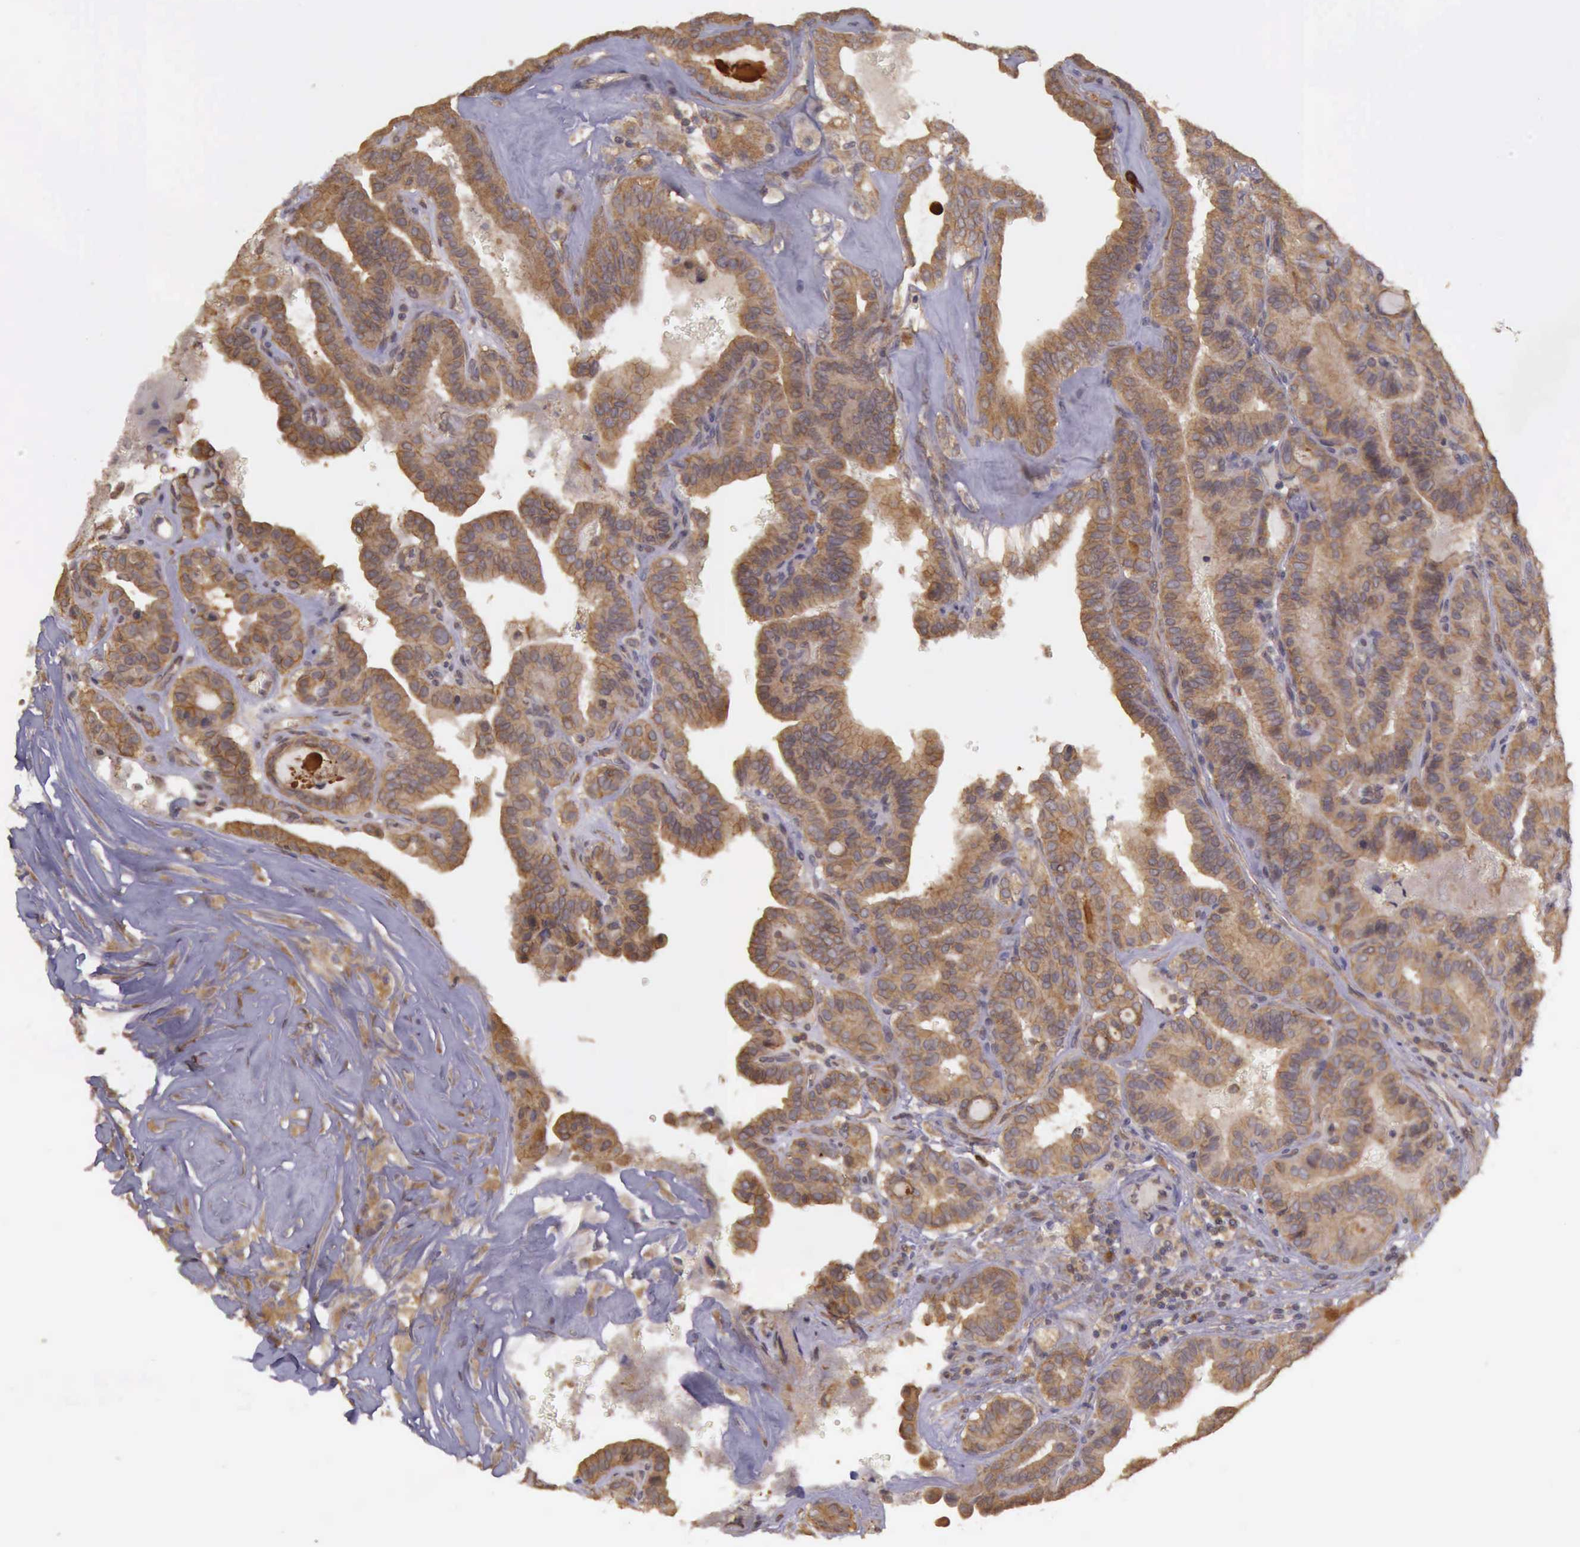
{"staining": {"intensity": "strong", "quantity": ">75%", "location": "cytoplasmic/membranous"}, "tissue": "thyroid cancer", "cell_type": "Tumor cells", "image_type": "cancer", "snomed": [{"axis": "morphology", "description": "Papillary adenocarcinoma, NOS"}, {"axis": "topography", "description": "Thyroid gland"}], "caption": "Brown immunohistochemical staining in papillary adenocarcinoma (thyroid) reveals strong cytoplasmic/membranous positivity in approximately >75% of tumor cells.", "gene": "EIF5", "patient": {"sex": "male", "age": 87}}